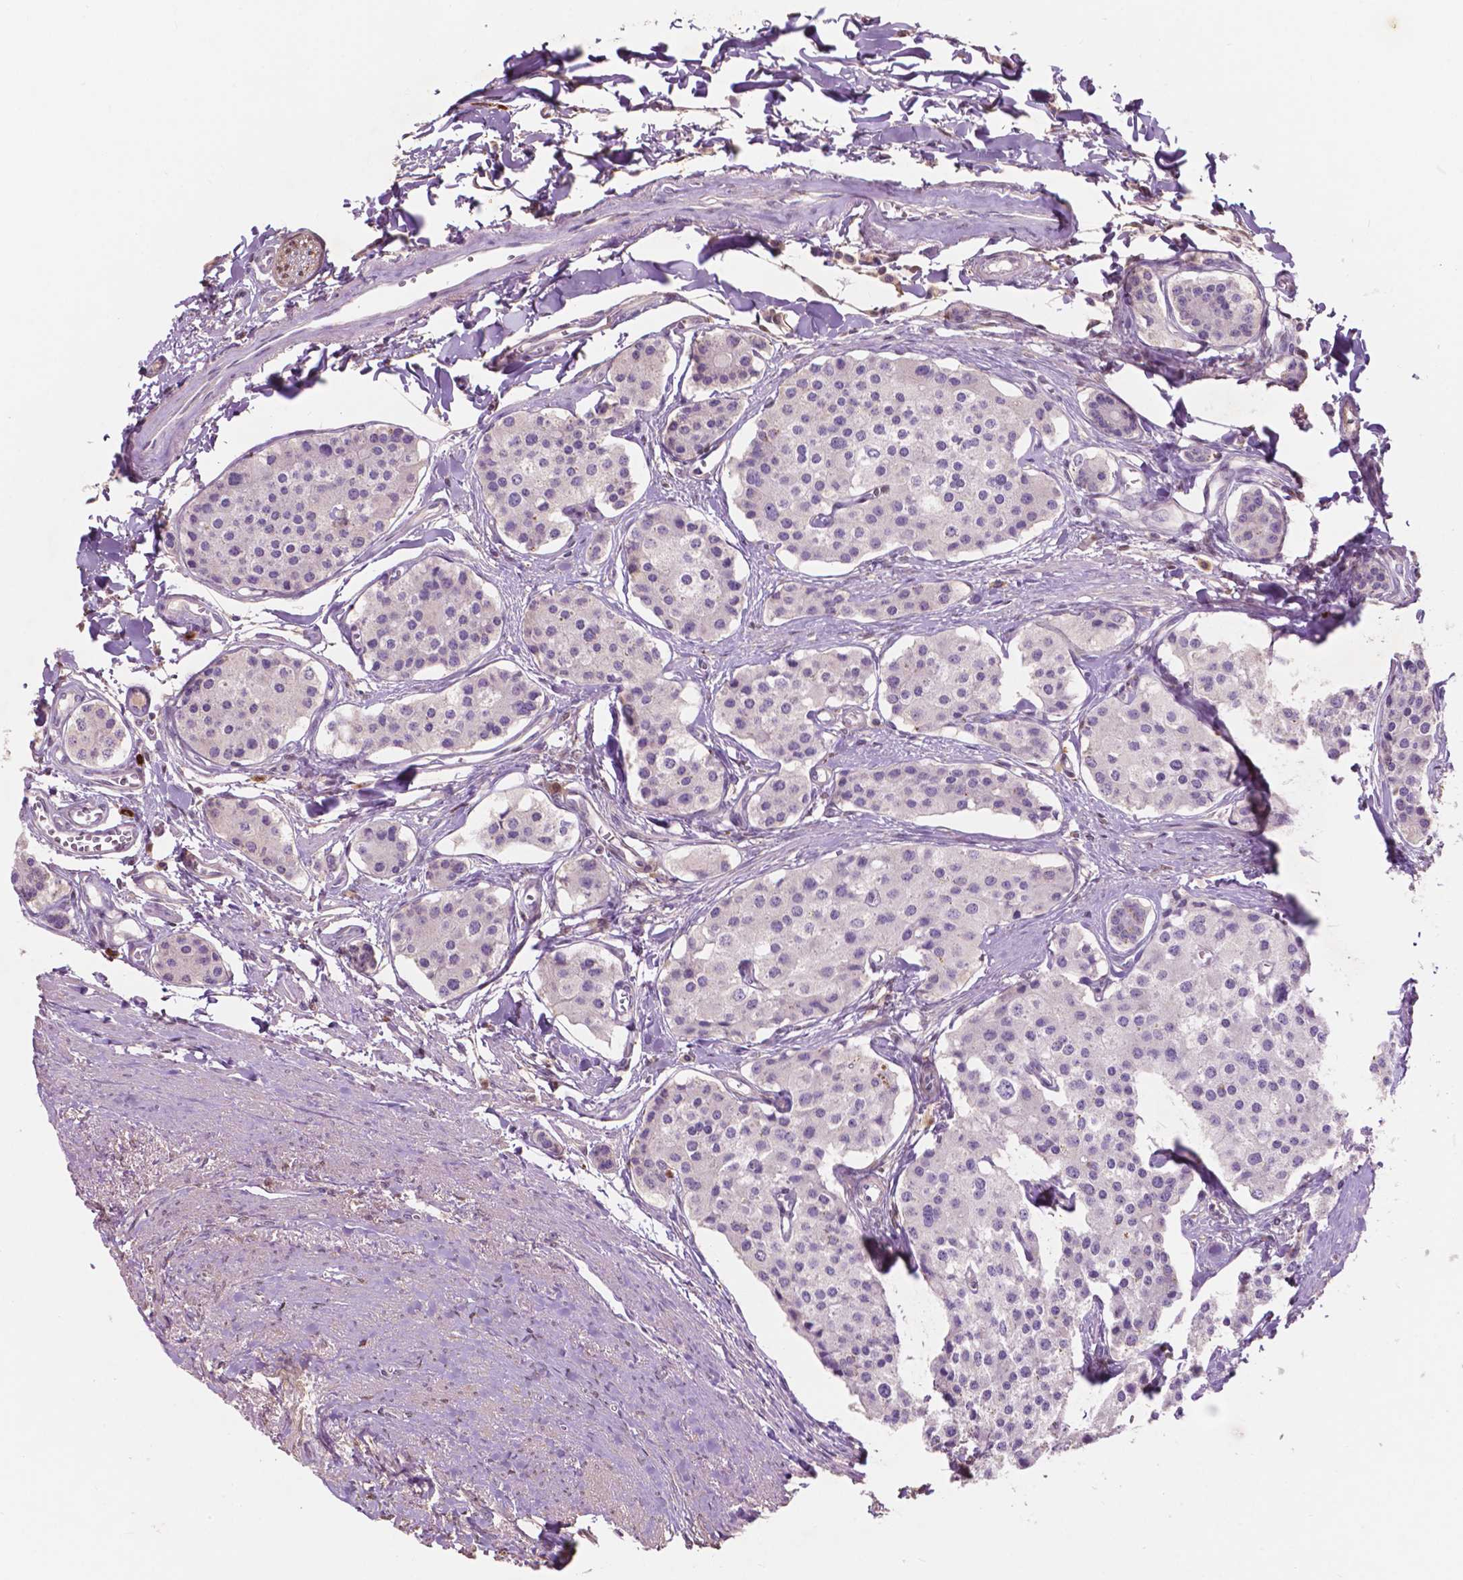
{"staining": {"intensity": "negative", "quantity": "none", "location": "none"}, "tissue": "carcinoid", "cell_type": "Tumor cells", "image_type": "cancer", "snomed": [{"axis": "morphology", "description": "Carcinoid, malignant, NOS"}, {"axis": "topography", "description": "Small intestine"}], "caption": "The immunohistochemistry micrograph has no significant expression in tumor cells of malignant carcinoid tissue. The staining was performed using DAB (3,3'-diaminobenzidine) to visualize the protein expression in brown, while the nuclei were stained in blue with hematoxylin (Magnification: 20x).", "gene": "GPR37", "patient": {"sex": "female", "age": 65}}